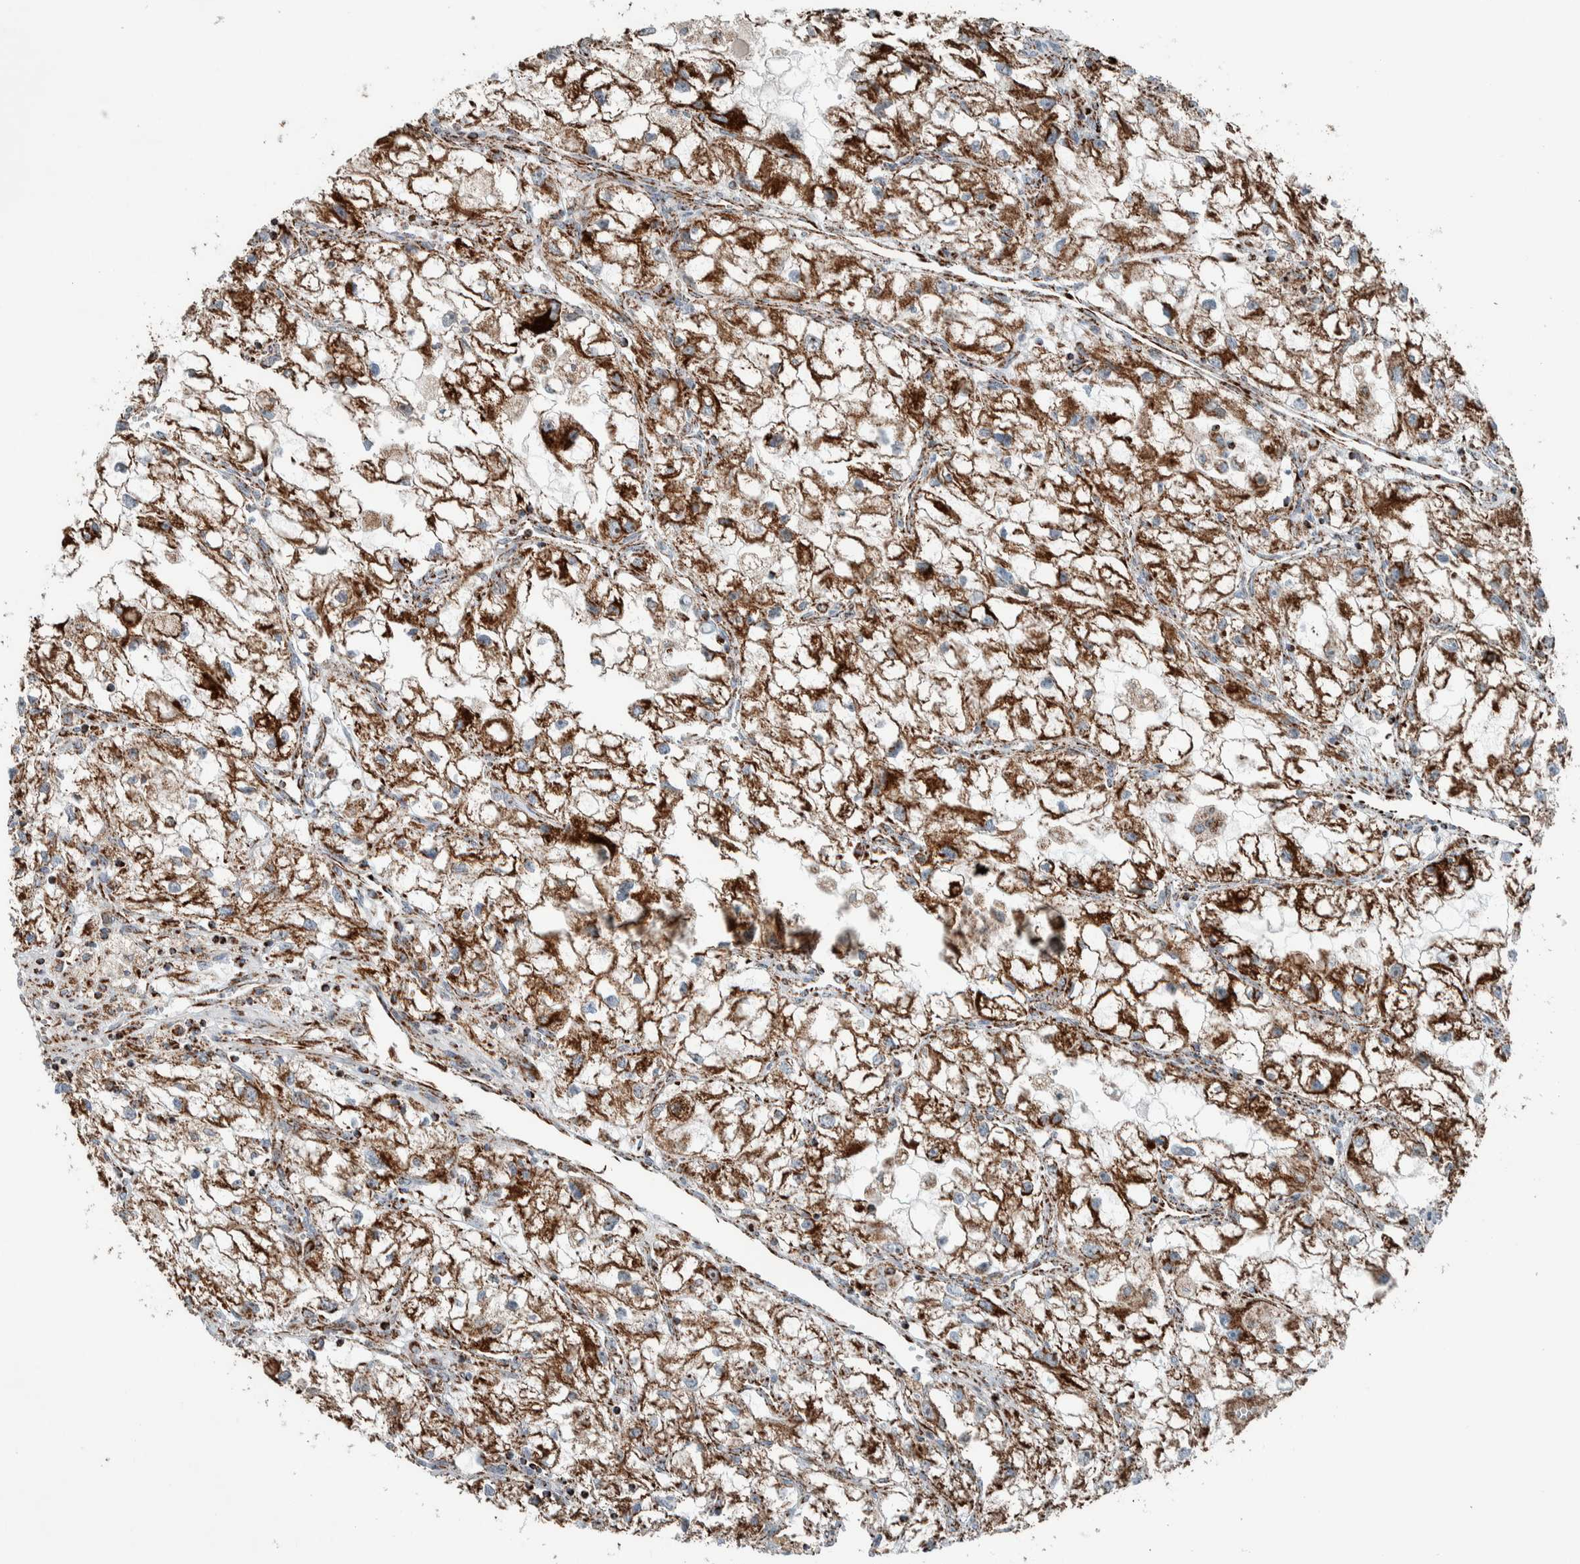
{"staining": {"intensity": "strong", "quantity": ">75%", "location": "cytoplasmic/membranous"}, "tissue": "renal cancer", "cell_type": "Tumor cells", "image_type": "cancer", "snomed": [{"axis": "morphology", "description": "Adenocarcinoma, NOS"}, {"axis": "topography", "description": "Kidney"}], "caption": "This photomicrograph exhibits immunohistochemistry (IHC) staining of renal cancer (adenocarcinoma), with high strong cytoplasmic/membranous staining in approximately >75% of tumor cells.", "gene": "CNTROB", "patient": {"sex": "female", "age": 70}}